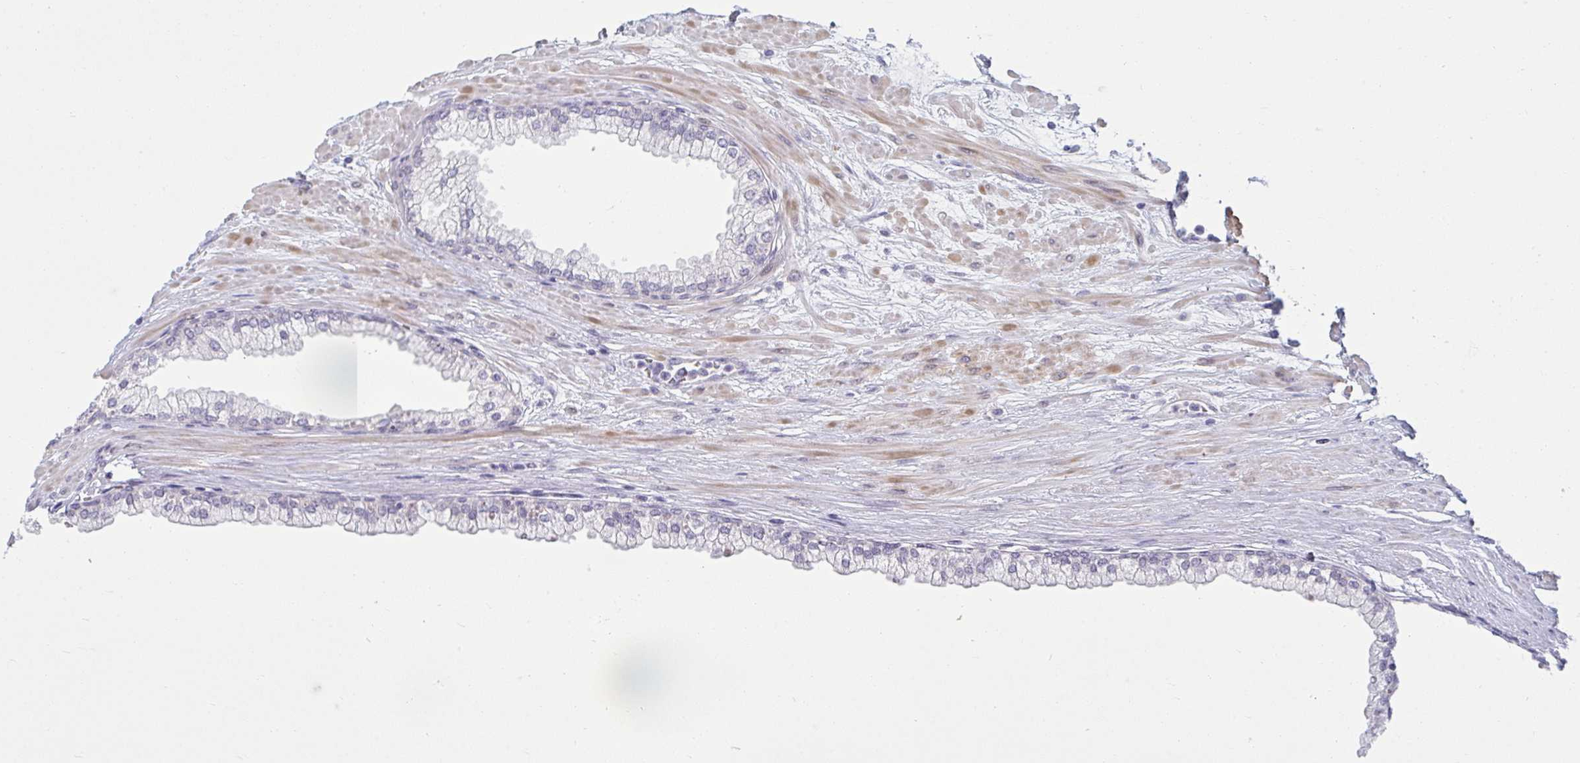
{"staining": {"intensity": "negative", "quantity": "none", "location": "none"}, "tissue": "prostate", "cell_type": "Glandular cells", "image_type": "normal", "snomed": [{"axis": "morphology", "description": "Normal tissue, NOS"}, {"axis": "topography", "description": "Prostate"}, {"axis": "topography", "description": "Peripheral nerve tissue"}], "caption": "High power microscopy photomicrograph of an immunohistochemistry (IHC) image of benign prostate, revealing no significant expression in glandular cells. (DAB (3,3'-diaminobenzidine) immunohistochemistry visualized using brightfield microscopy, high magnification).", "gene": "RNASEH1", "patient": {"sex": "male", "age": 61}}